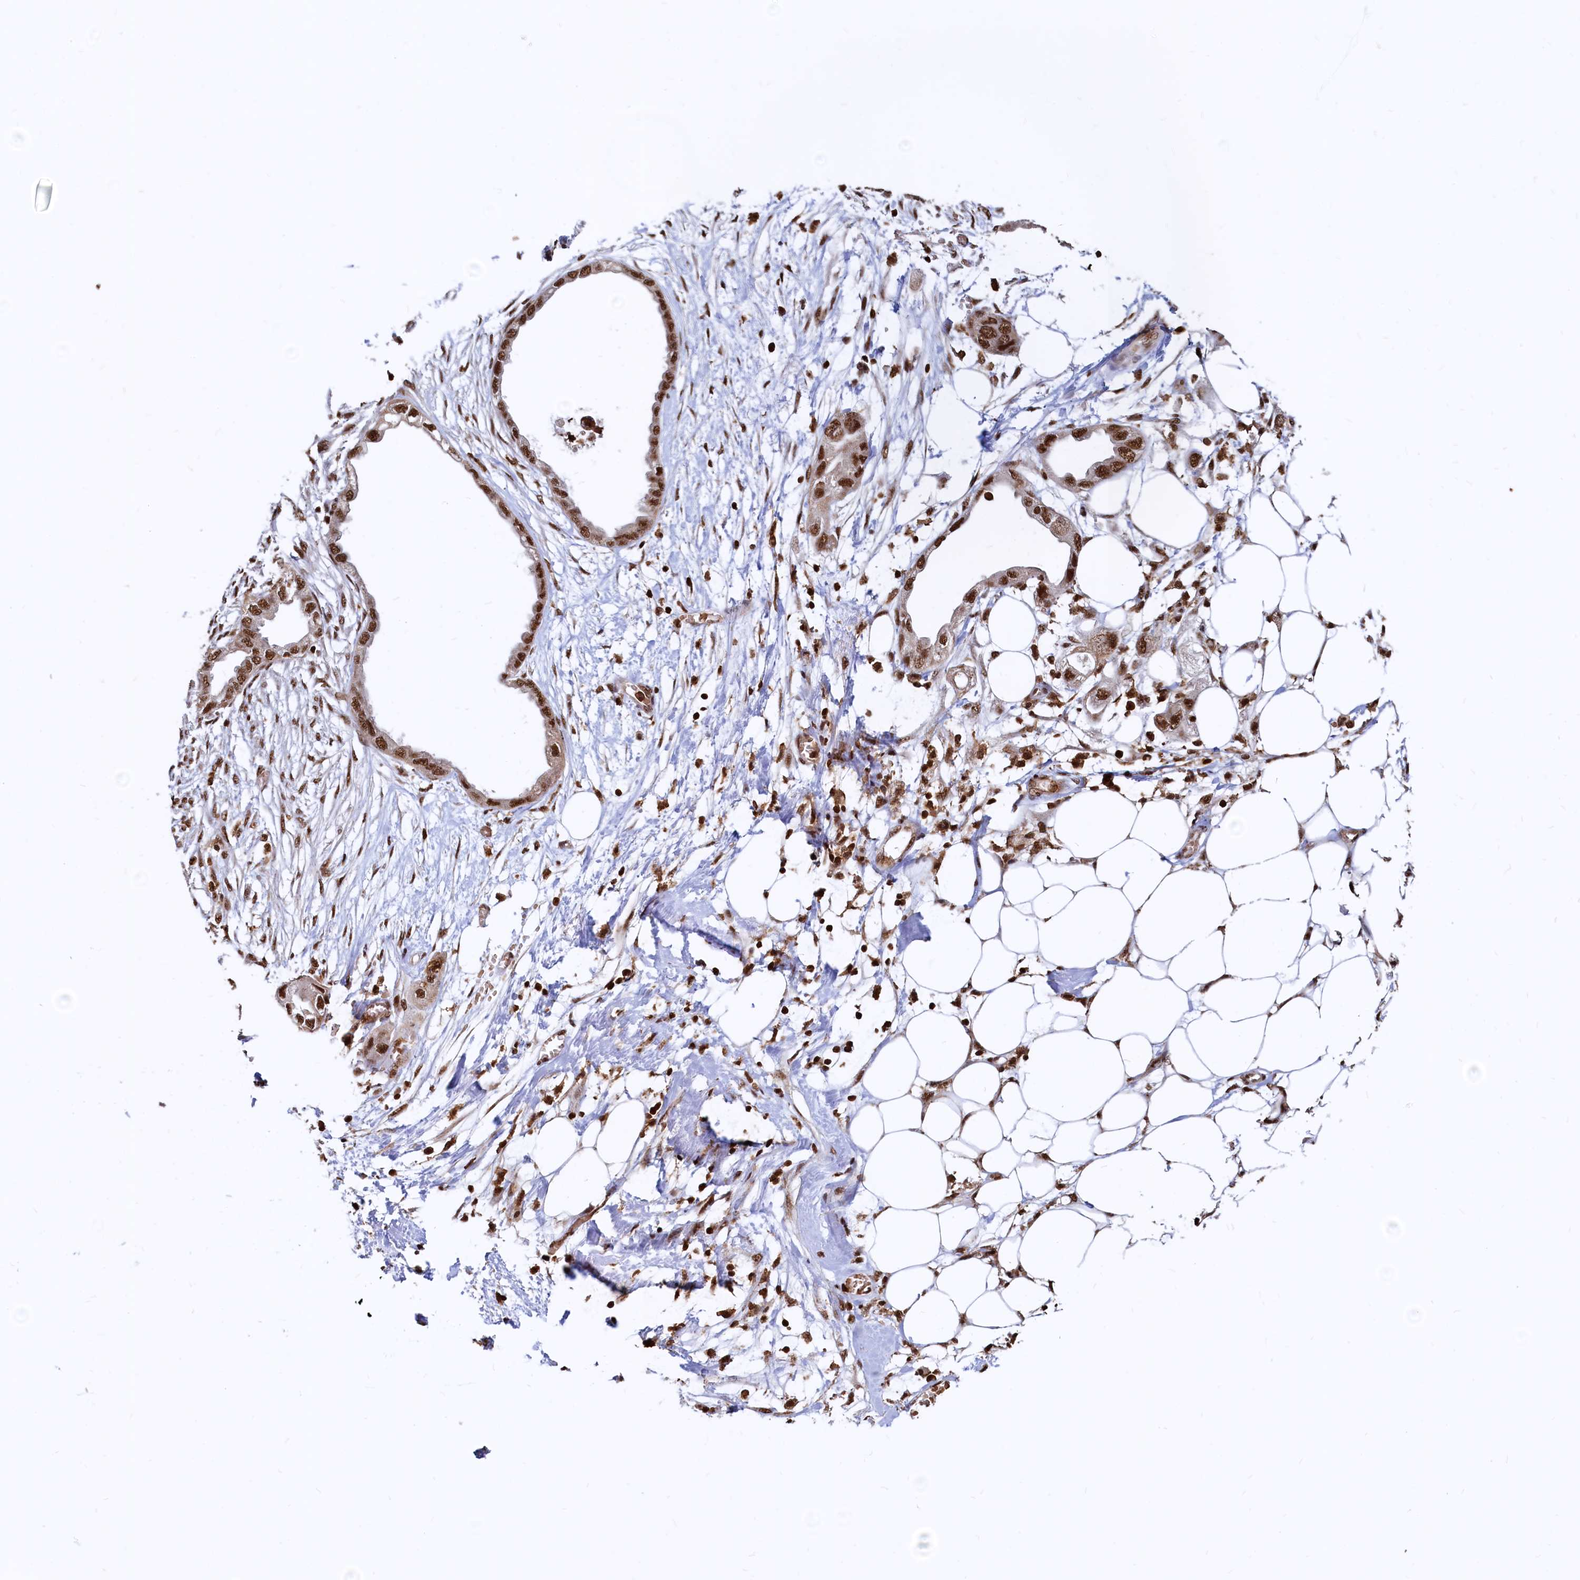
{"staining": {"intensity": "strong", "quantity": ">75%", "location": "nuclear"}, "tissue": "endometrial cancer", "cell_type": "Tumor cells", "image_type": "cancer", "snomed": [{"axis": "morphology", "description": "Adenocarcinoma, NOS"}, {"axis": "morphology", "description": "Adenocarcinoma, metastatic, NOS"}, {"axis": "topography", "description": "Adipose tissue"}, {"axis": "topography", "description": "Endometrium"}], "caption": "Immunohistochemical staining of human endometrial metastatic adenocarcinoma shows high levels of strong nuclear protein staining in approximately >75% of tumor cells.", "gene": "RSRC2", "patient": {"sex": "female", "age": 67}}